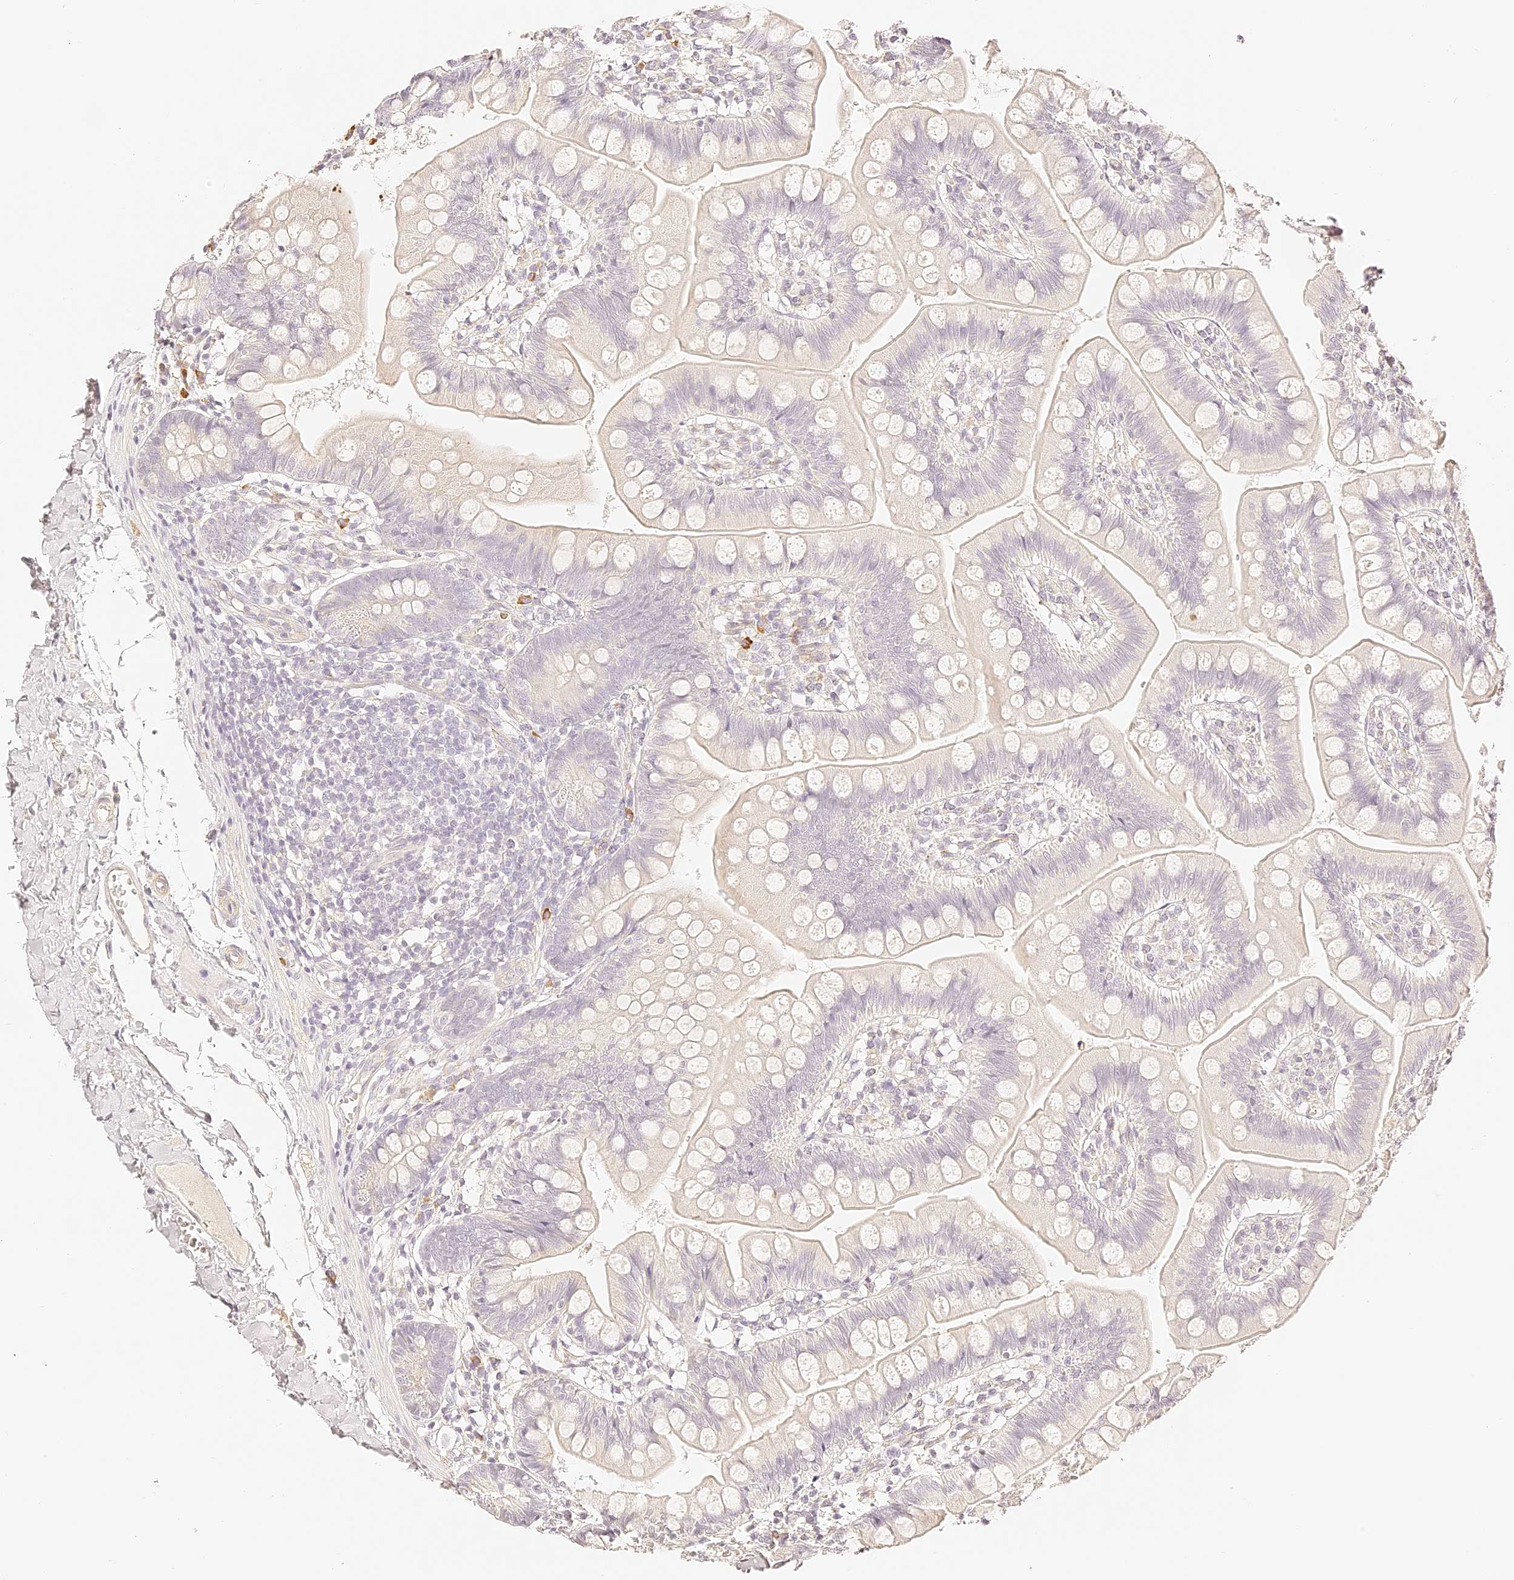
{"staining": {"intensity": "negative", "quantity": "none", "location": "none"}, "tissue": "small intestine", "cell_type": "Glandular cells", "image_type": "normal", "snomed": [{"axis": "morphology", "description": "Normal tissue, NOS"}, {"axis": "topography", "description": "Small intestine"}], "caption": "High power microscopy micrograph of an immunohistochemistry (IHC) micrograph of unremarkable small intestine, revealing no significant staining in glandular cells. (Stains: DAB (3,3'-diaminobenzidine) immunohistochemistry with hematoxylin counter stain, Microscopy: brightfield microscopy at high magnification).", "gene": "TRIM45", "patient": {"sex": "male", "age": 7}}